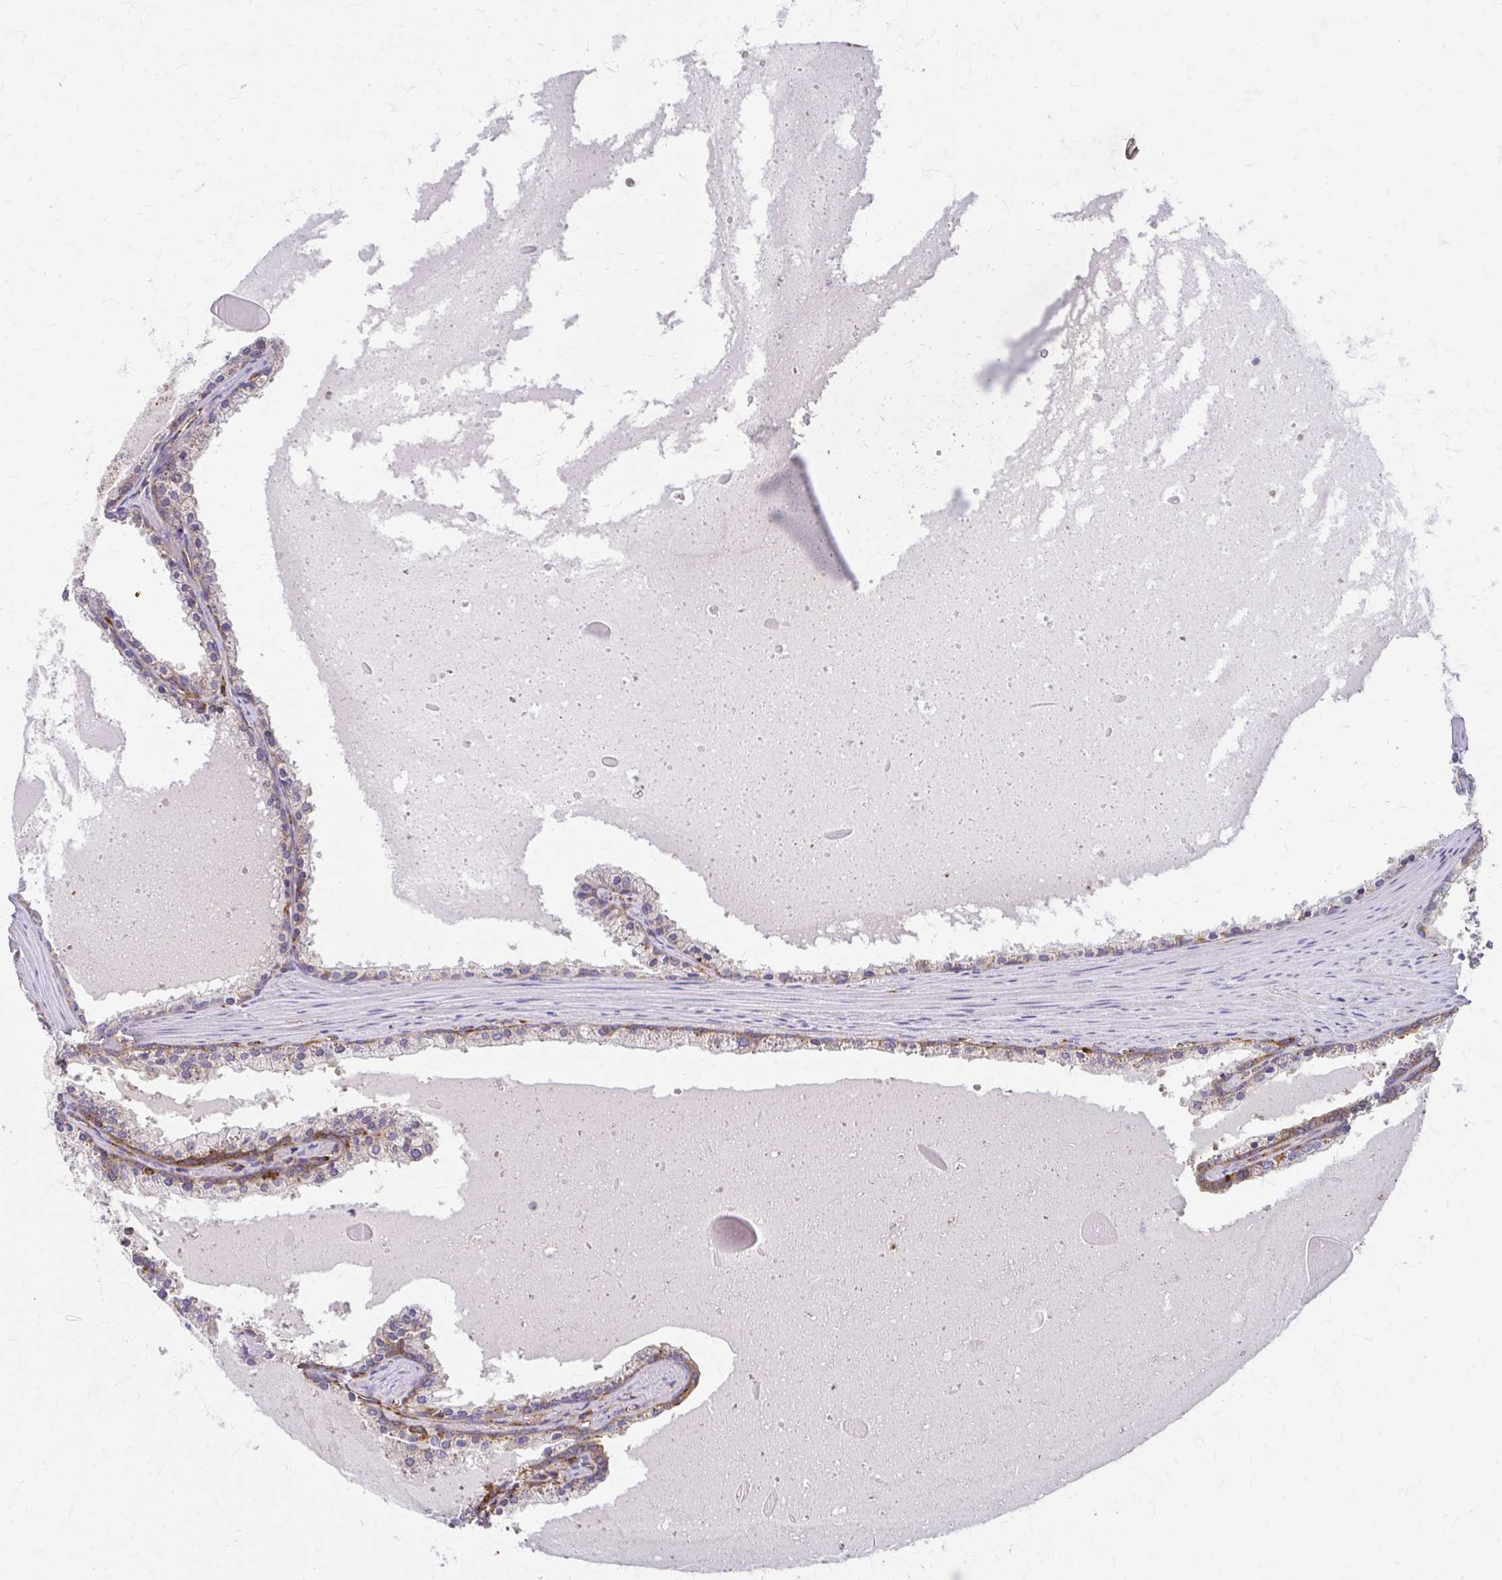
{"staining": {"intensity": "moderate", "quantity": "25%-75%", "location": "cytoplasmic/membranous"}, "tissue": "prostate cancer", "cell_type": "Tumor cells", "image_type": "cancer", "snomed": [{"axis": "morphology", "description": "Adenocarcinoma, High grade"}, {"axis": "topography", "description": "Prostate"}], "caption": "A photomicrograph of high-grade adenocarcinoma (prostate) stained for a protein exhibits moderate cytoplasmic/membranous brown staining in tumor cells.", "gene": "WASF2", "patient": {"sex": "male", "age": 68}}